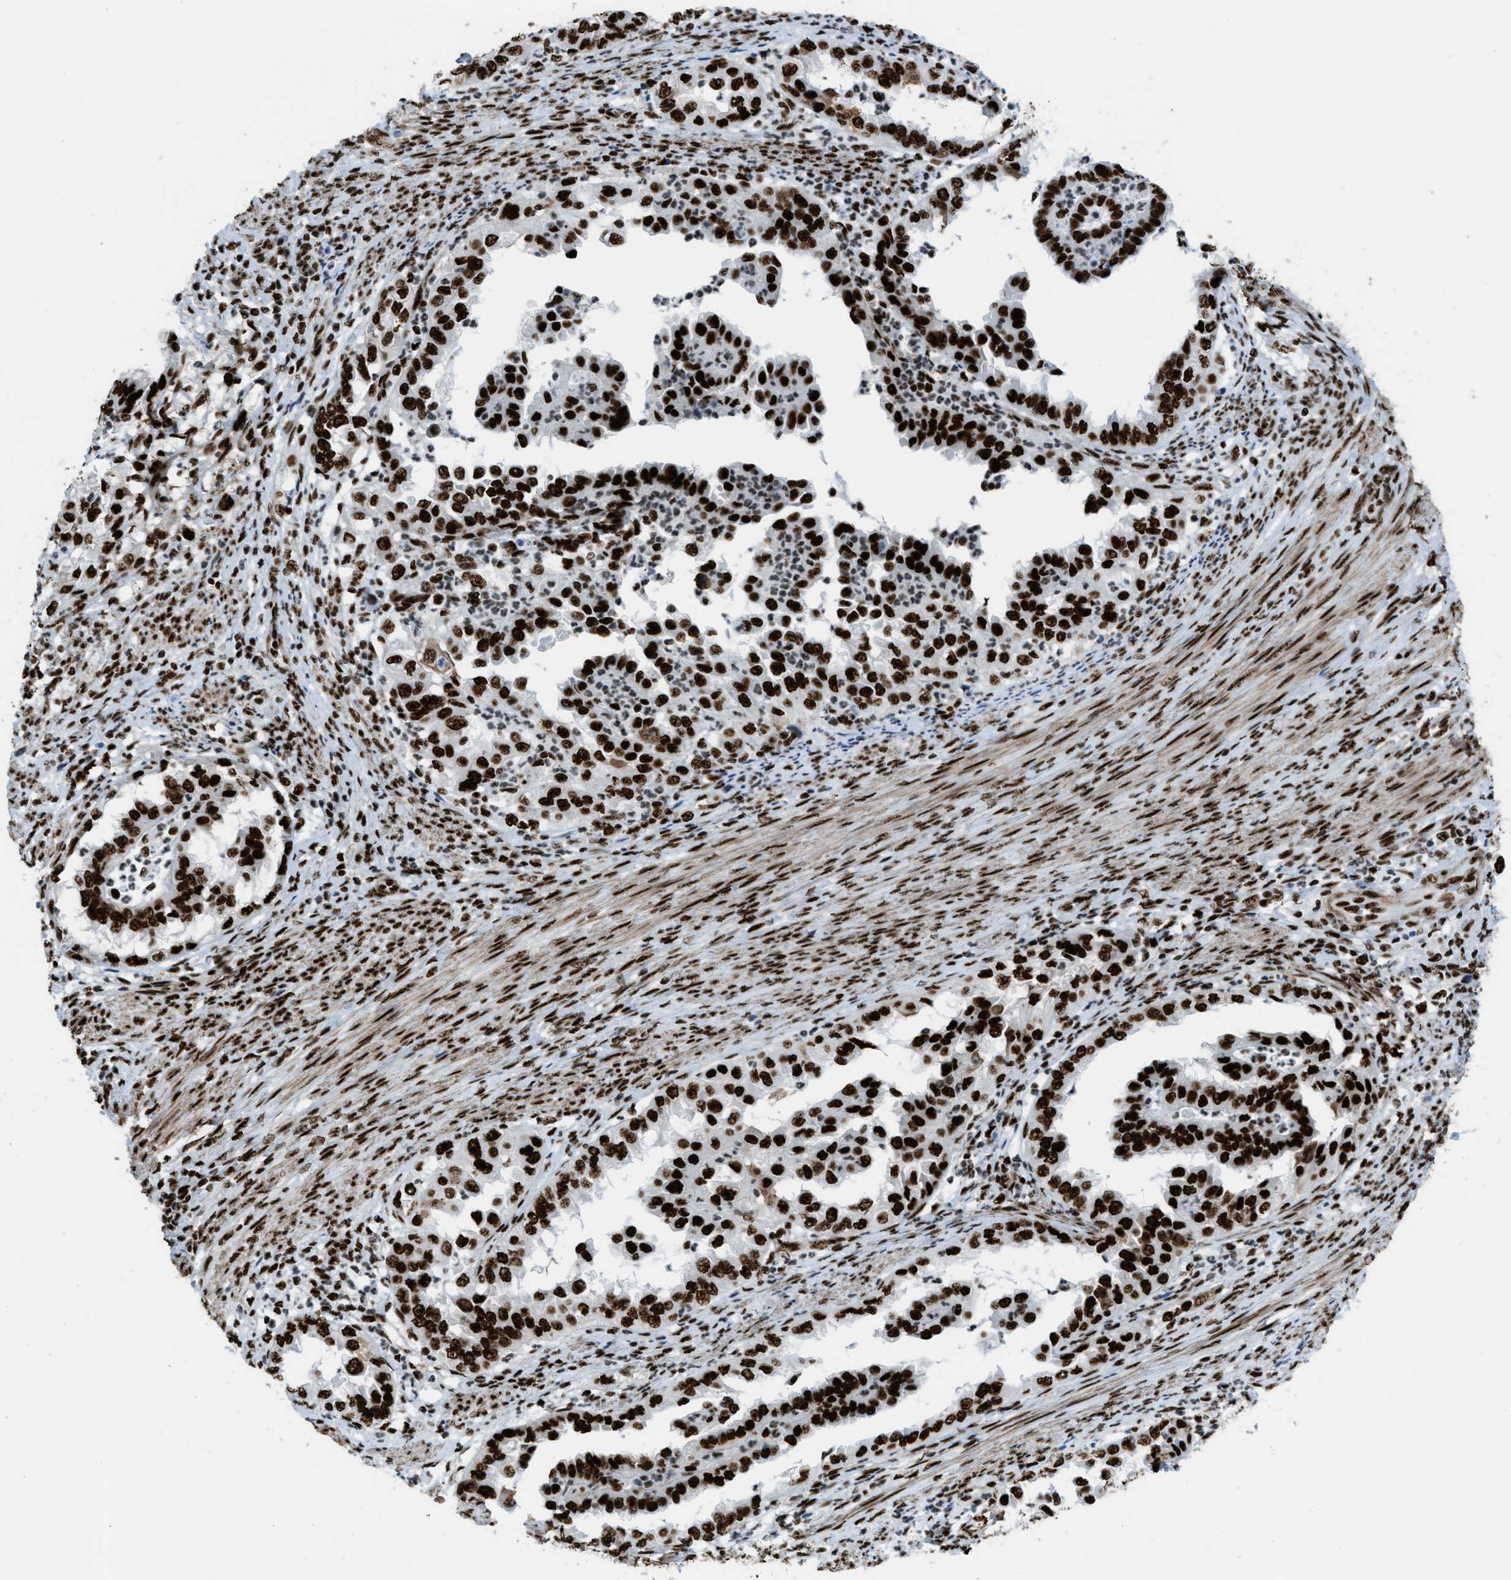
{"staining": {"intensity": "strong", "quantity": ">75%", "location": "nuclear"}, "tissue": "endometrial cancer", "cell_type": "Tumor cells", "image_type": "cancer", "snomed": [{"axis": "morphology", "description": "Adenocarcinoma, NOS"}, {"axis": "topography", "description": "Endometrium"}], "caption": "High-magnification brightfield microscopy of endometrial cancer stained with DAB (brown) and counterstained with hematoxylin (blue). tumor cells exhibit strong nuclear positivity is identified in about>75% of cells.", "gene": "ZNF207", "patient": {"sex": "female", "age": 85}}